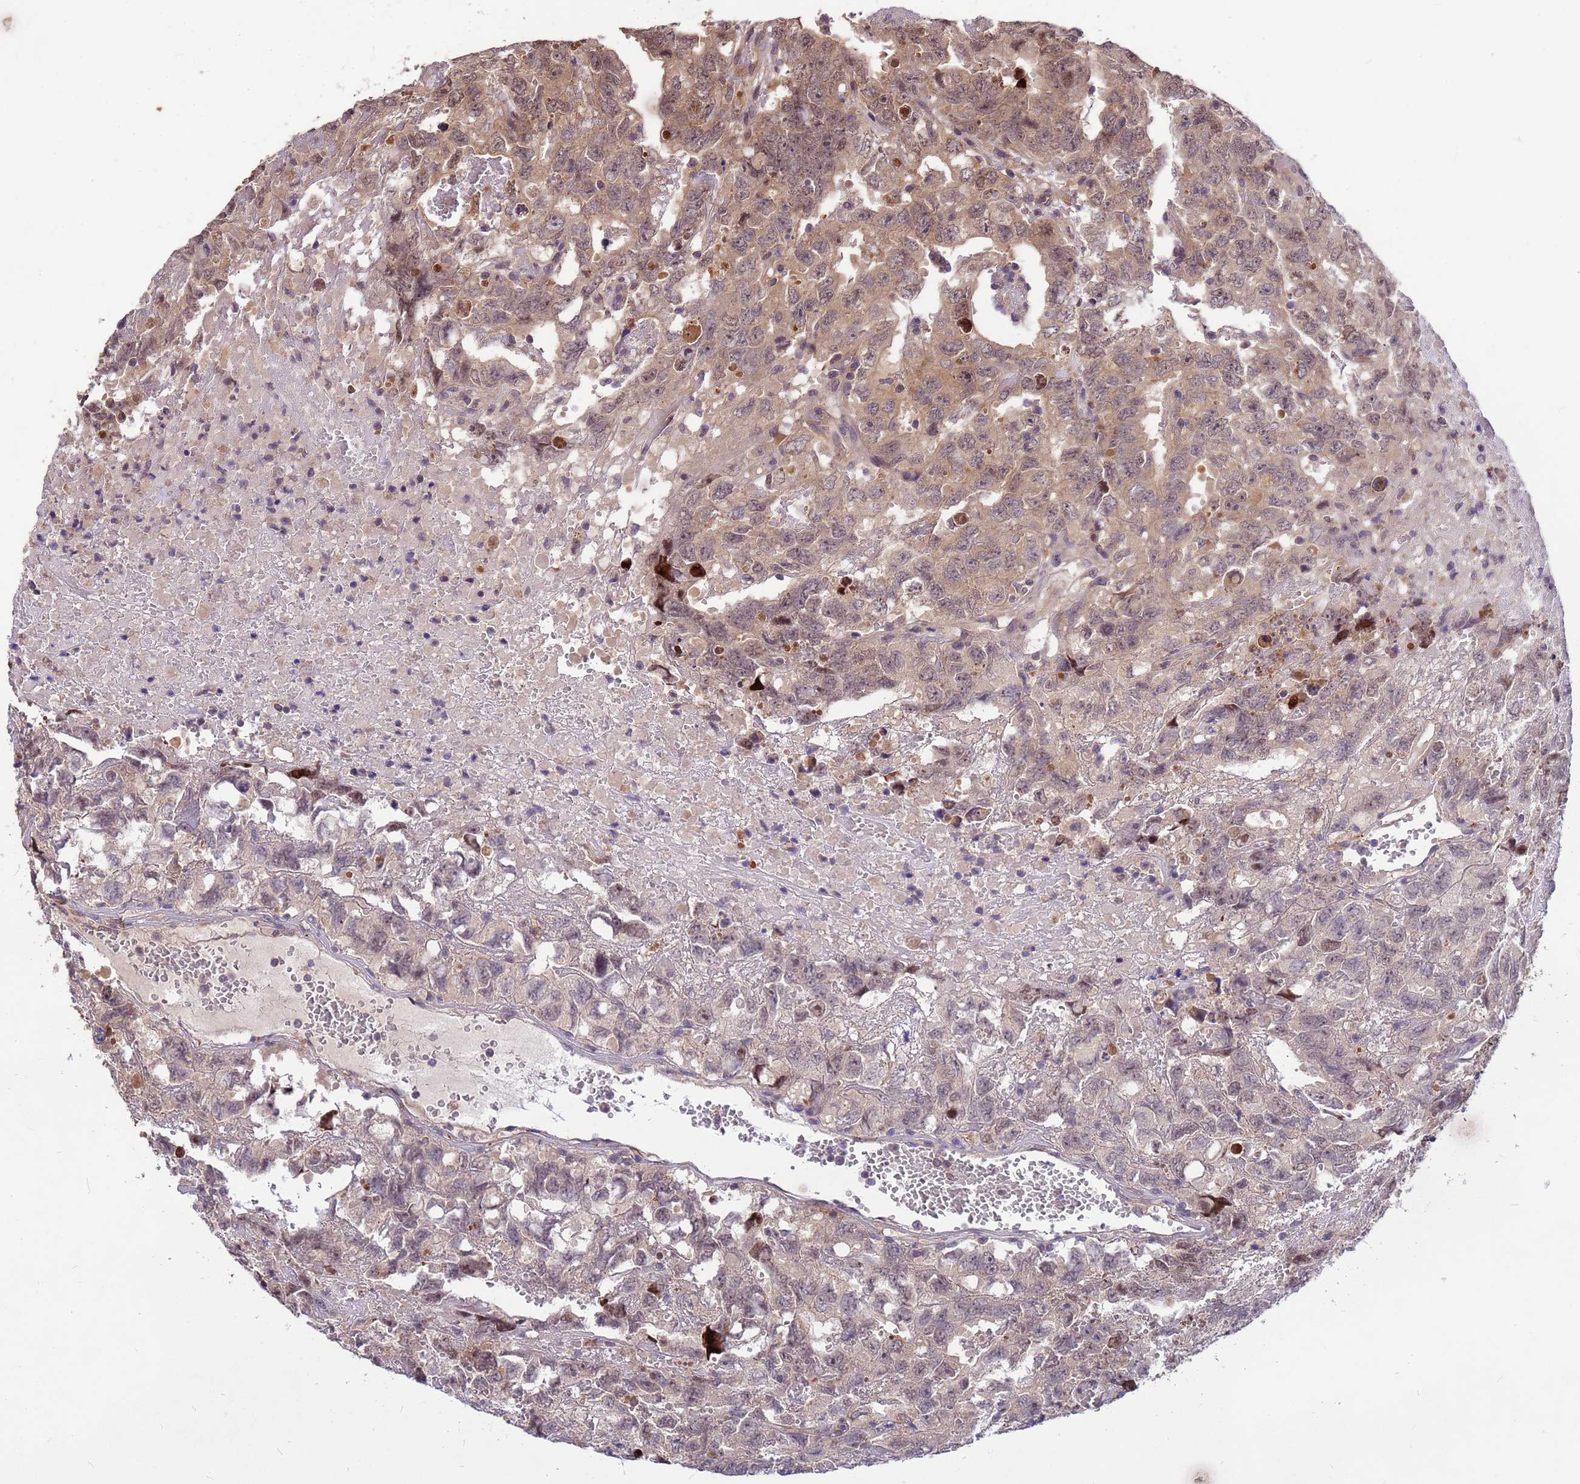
{"staining": {"intensity": "weak", "quantity": ">75%", "location": "cytoplasmic/membranous,nuclear"}, "tissue": "testis cancer", "cell_type": "Tumor cells", "image_type": "cancer", "snomed": [{"axis": "morphology", "description": "Carcinoma, Embryonal, NOS"}, {"axis": "topography", "description": "Testis"}], "caption": "This photomicrograph exhibits immunohistochemistry (IHC) staining of embryonal carcinoma (testis), with low weak cytoplasmic/membranous and nuclear positivity in approximately >75% of tumor cells.", "gene": "PPP2CB", "patient": {"sex": "male", "age": 45}}